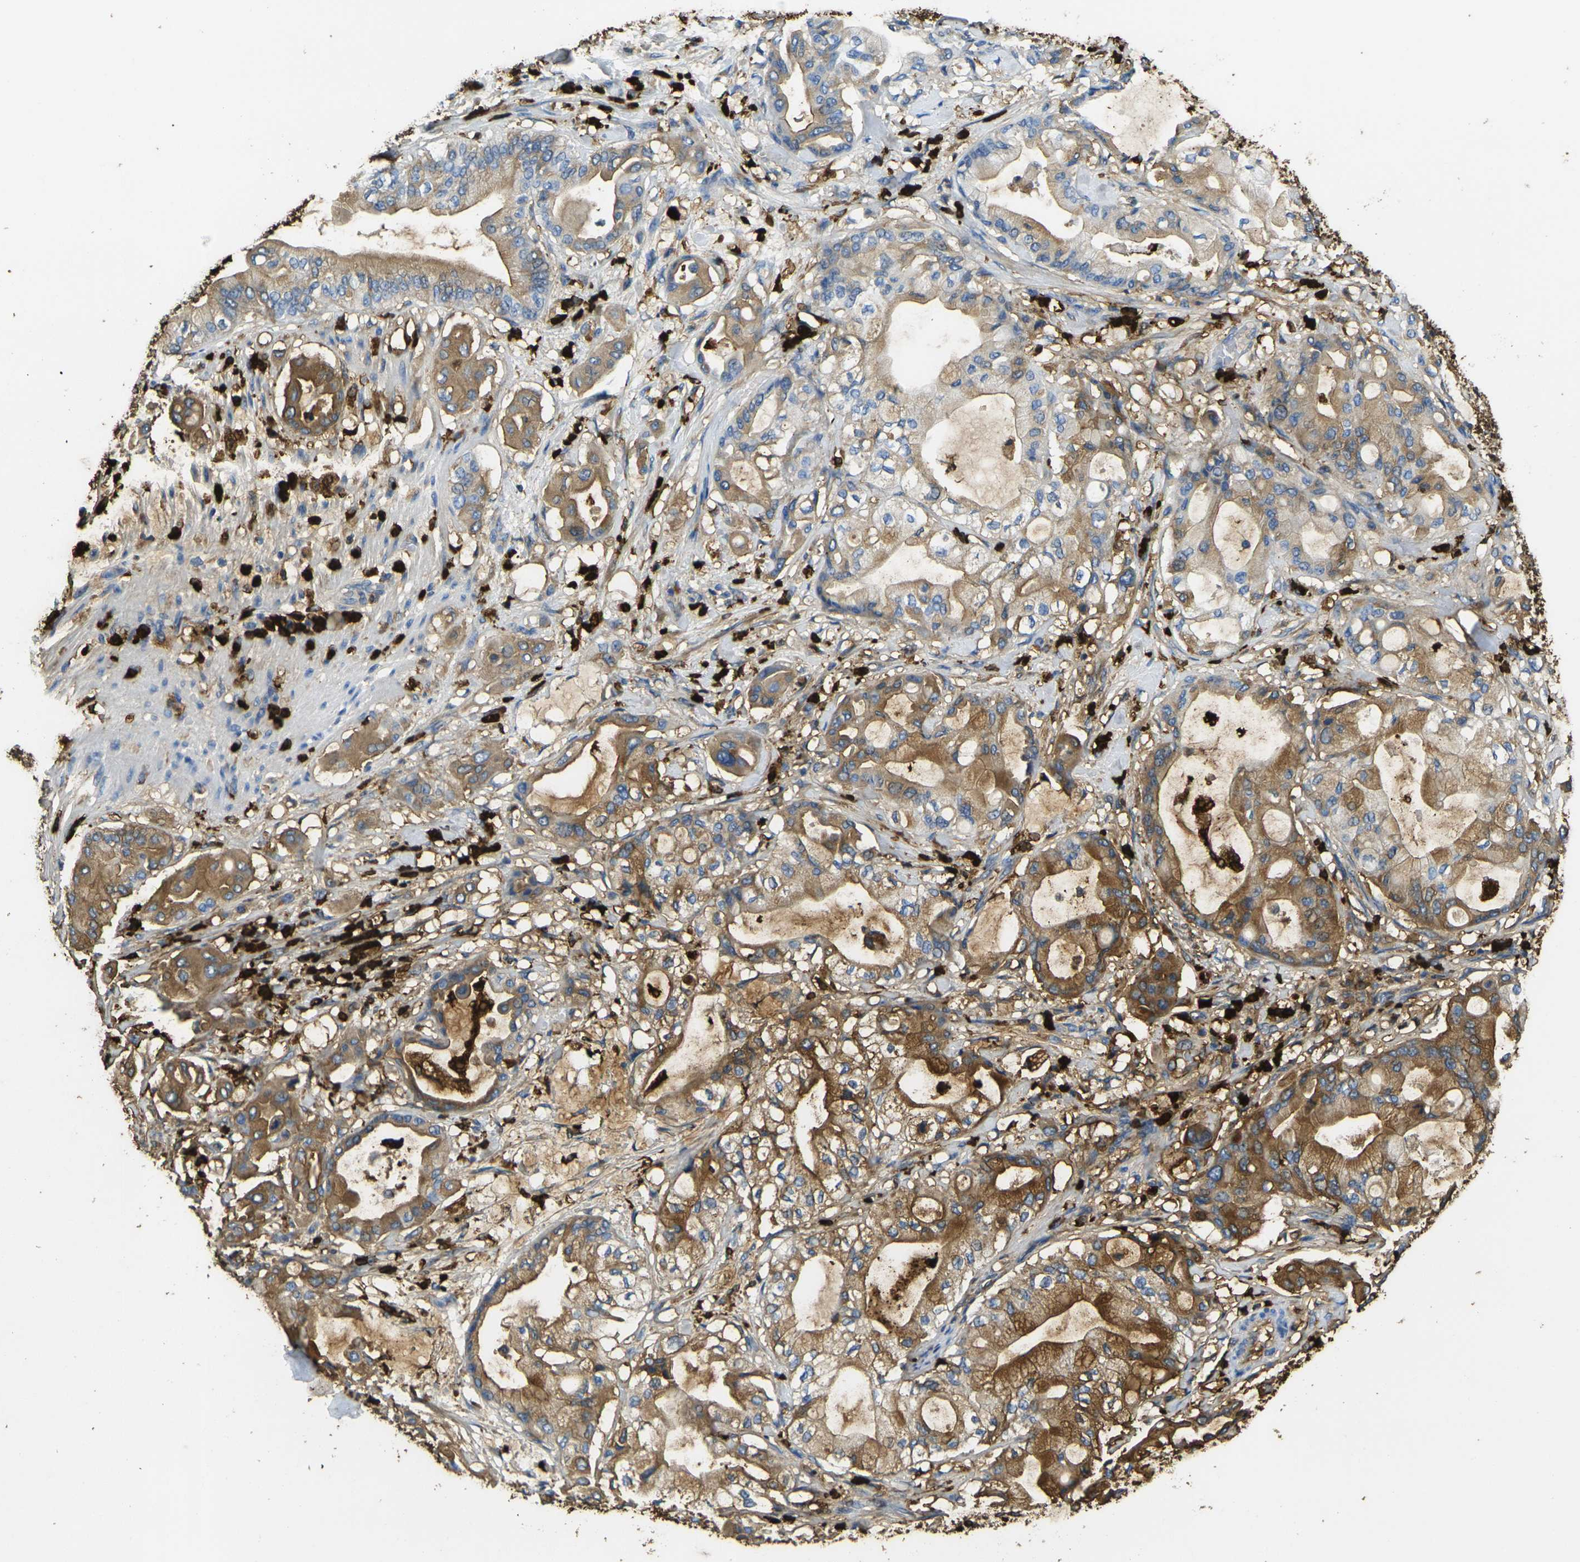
{"staining": {"intensity": "strong", "quantity": ">75%", "location": "cytoplasmic/membranous"}, "tissue": "pancreatic cancer", "cell_type": "Tumor cells", "image_type": "cancer", "snomed": [{"axis": "morphology", "description": "Adenocarcinoma, NOS"}, {"axis": "morphology", "description": "Adenocarcinoma, metastatic, NOS"}, {"axis": "topography", "description": "Lymph node"}, {"axis": "topography", "description": "Pancreas"}, {"axis": "topography", "description": "Duodenum"}], "caption": "An image of human pancreatic cancer stained for a protein displays strong cytoplasmic/membranous brown staining in tumor cells.", "gene": "S100A9", "patient": {"sex": "female", "age": 64}}